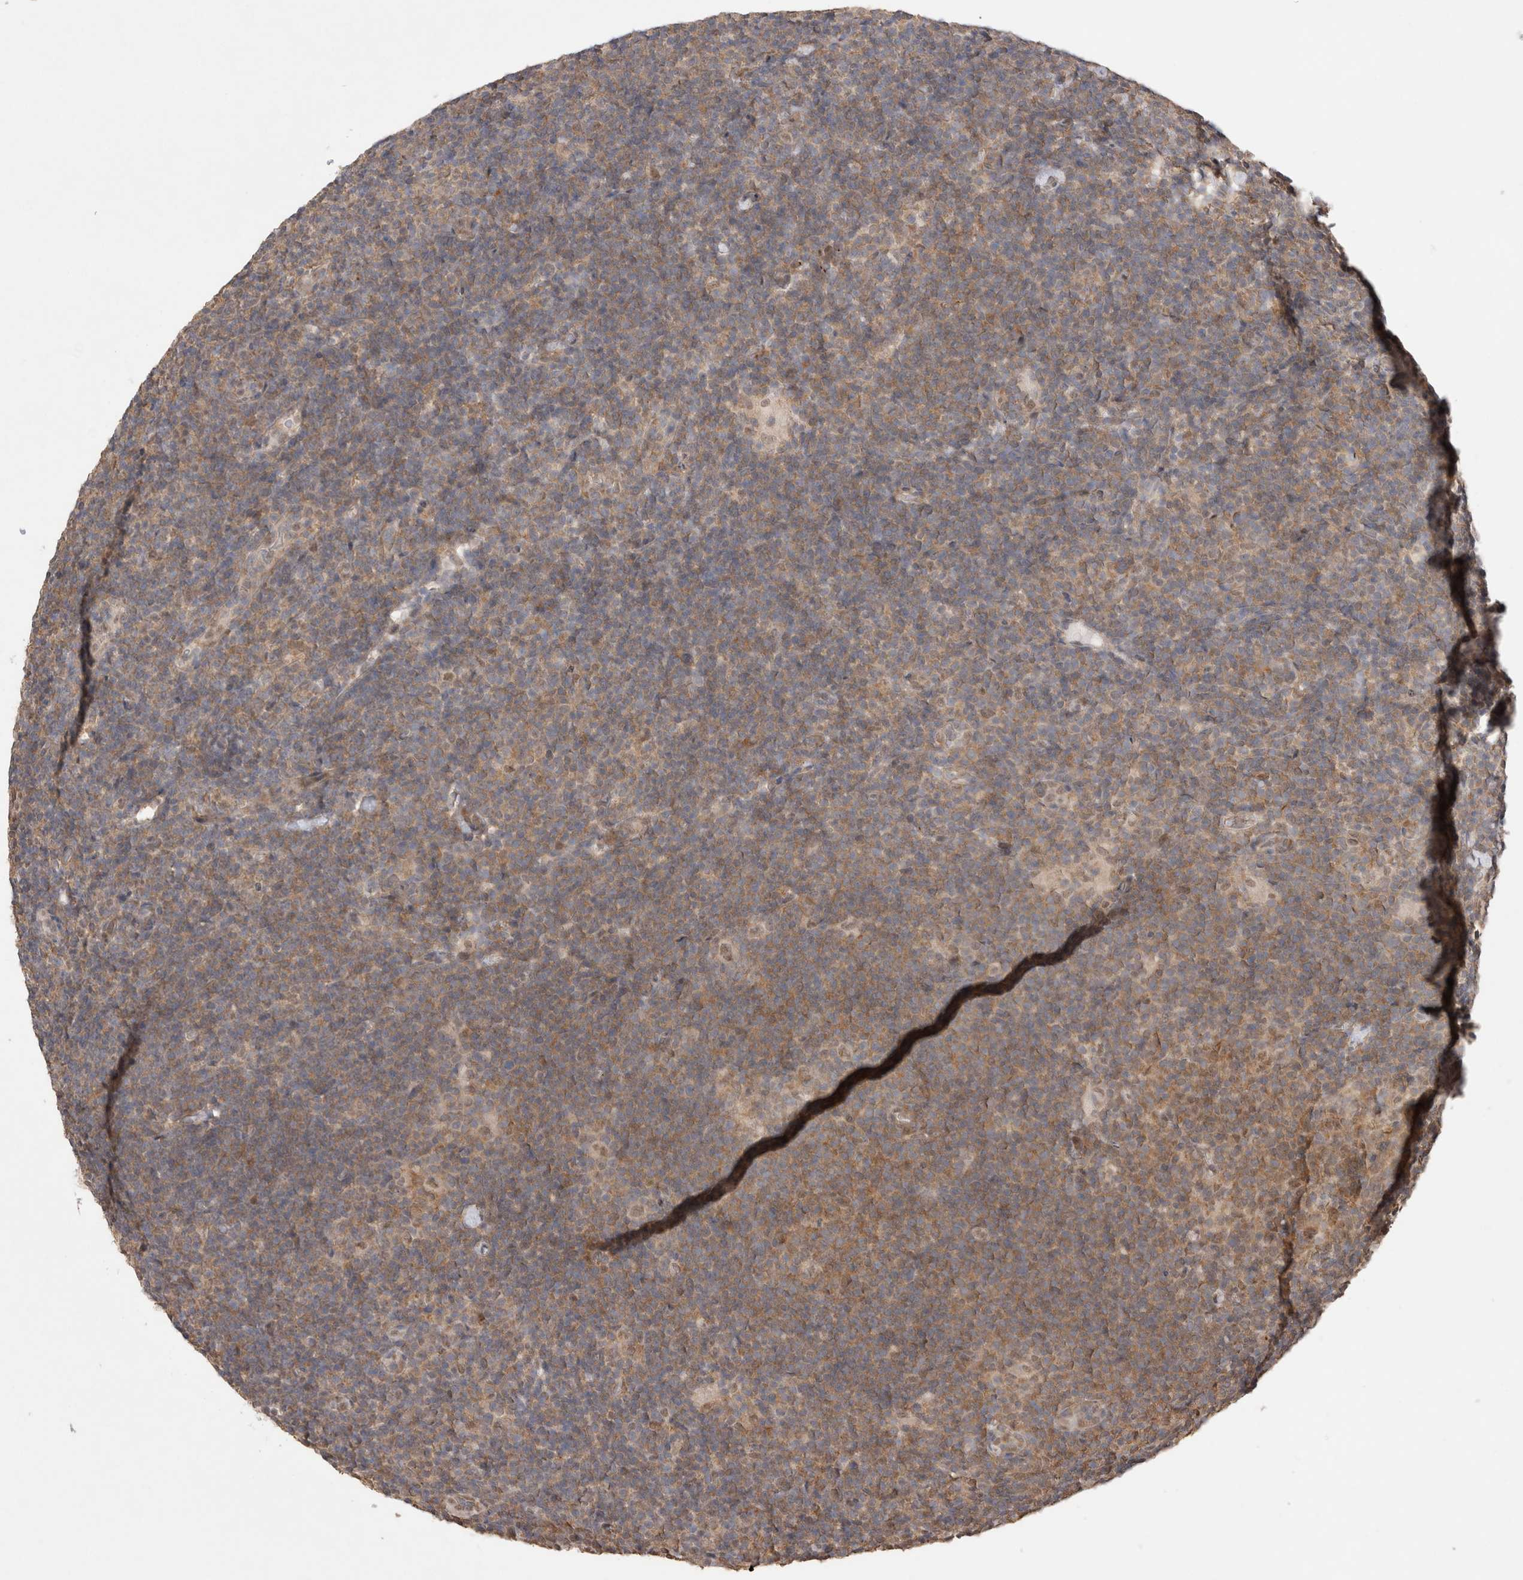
{"staining": {"intensity": "weak", "quantity": ">75%", "location": "cytoplasmic/membranous,nuclear"}, "tissue": "lymphoma", "cell_type": "Tumor cells", "image_type": "cancer", "snomed": [{"axis": "morphology", "description": "Hodgkin's disease, NOS"}, {"axis": "topography", "description": "Lymph node"}], "caption": "IHC staining of Hodgkin's disease, which displays low levels of weak cytoplasmic/membranous and nuclear expression in approximately >75% of tumor cells indicating weak cytoplasmic/membranous and nuclear protein positivity. The staining was performed using DAB (3,3'-diaminobenzidine) (brown) for protein detection and nuclei were counterstained in hematoxylin (blue).", "gene": "WIPF2", "patient": {"sex": "female", "age": 57}}